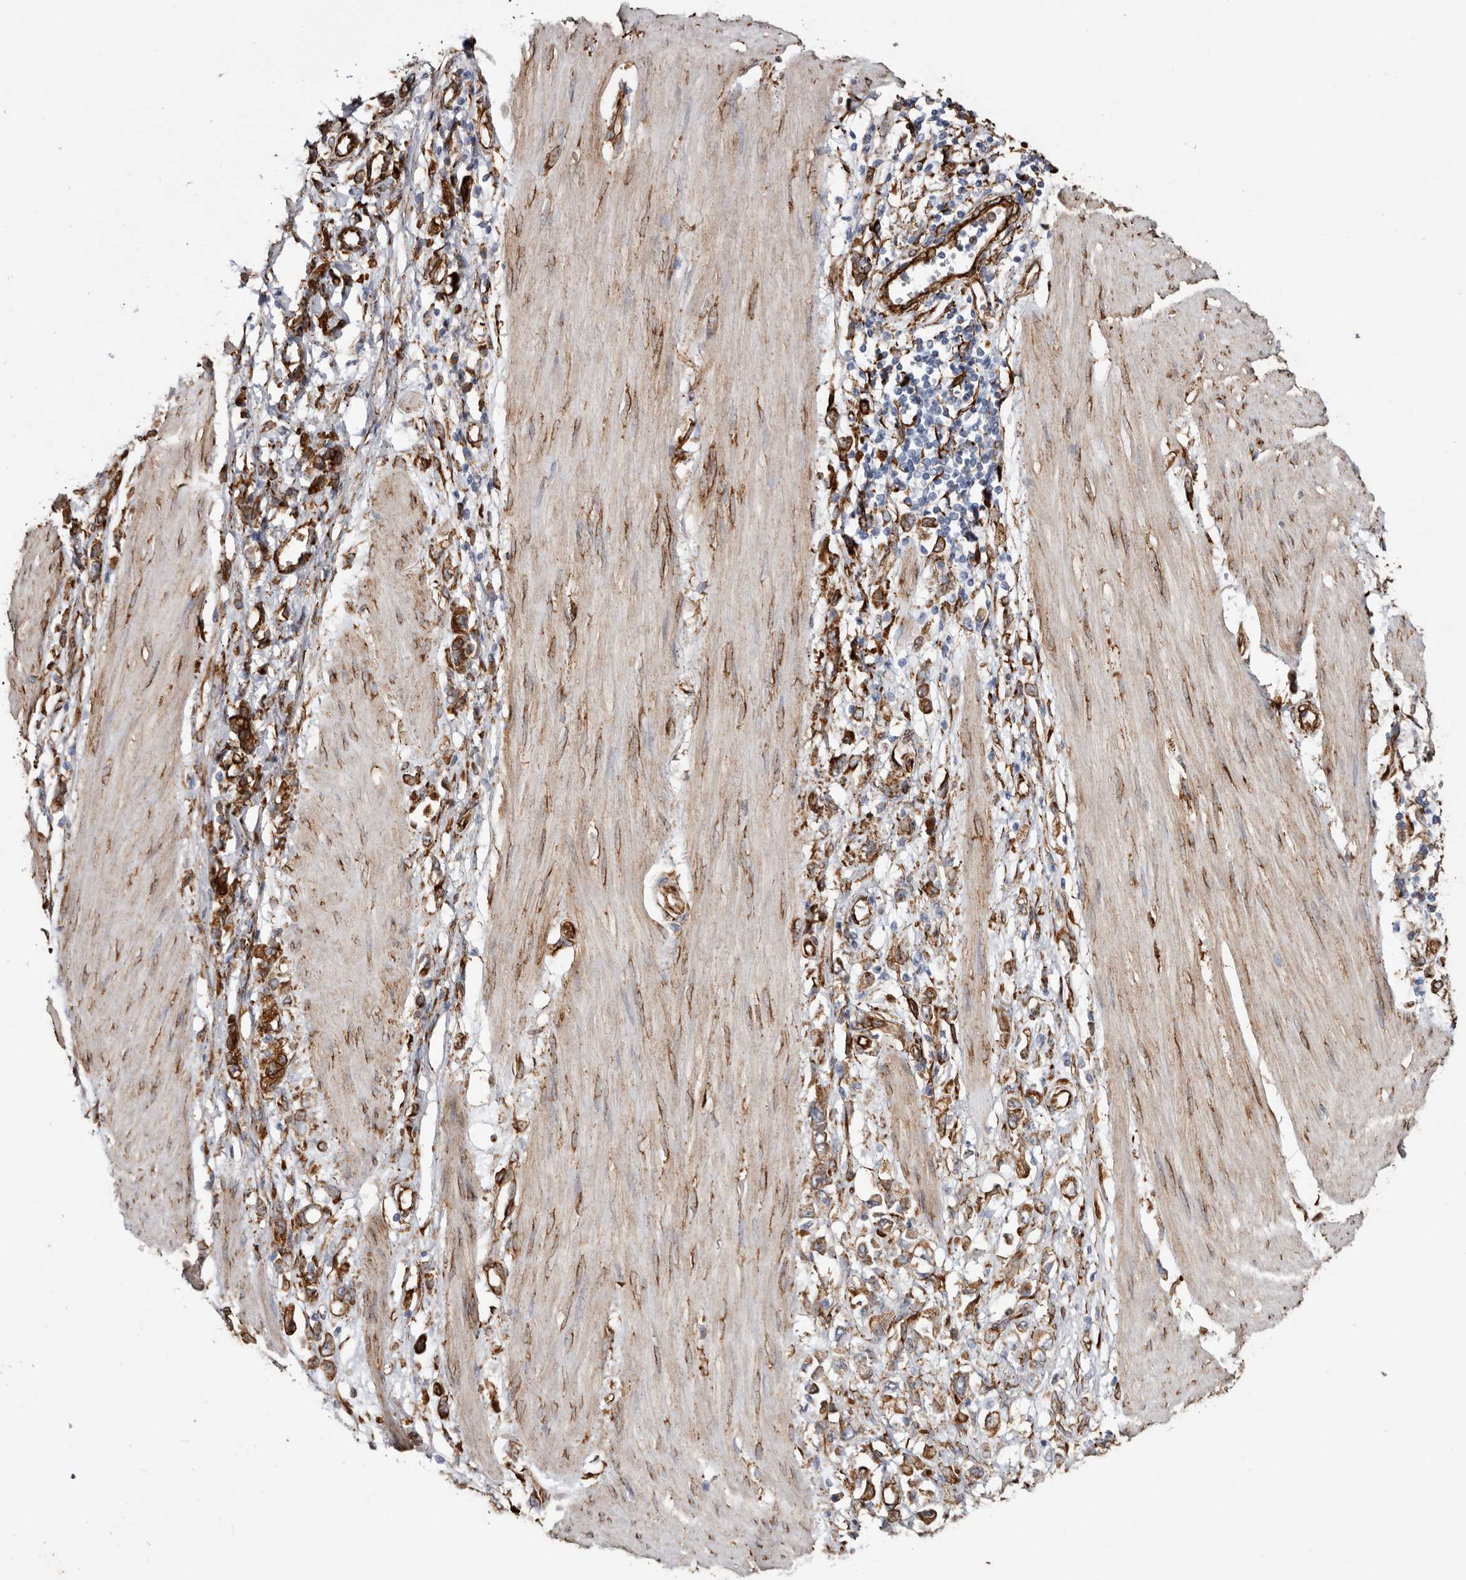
{"staining": {"intensity": "strong", "quantity": ">75%", "location": "cytoplasmic/membranous"}, "tissue": "stomach cancer", "cell_type": "Tumor cells", "image_type": "cancer", "snomed": [{"axis": "morphology", "description": "Adenocarcinoma, NOS"}, {"axis": "topography", "description": "Stomach"}], "caption": "This is an image of IHC staining of adenocarcinoma (stomach), which shows strong expression in the cytoplasmic/membranous of tumor cells.", "gene": "SEMA3E", "patient": {"sex": "female", "age": 76}}